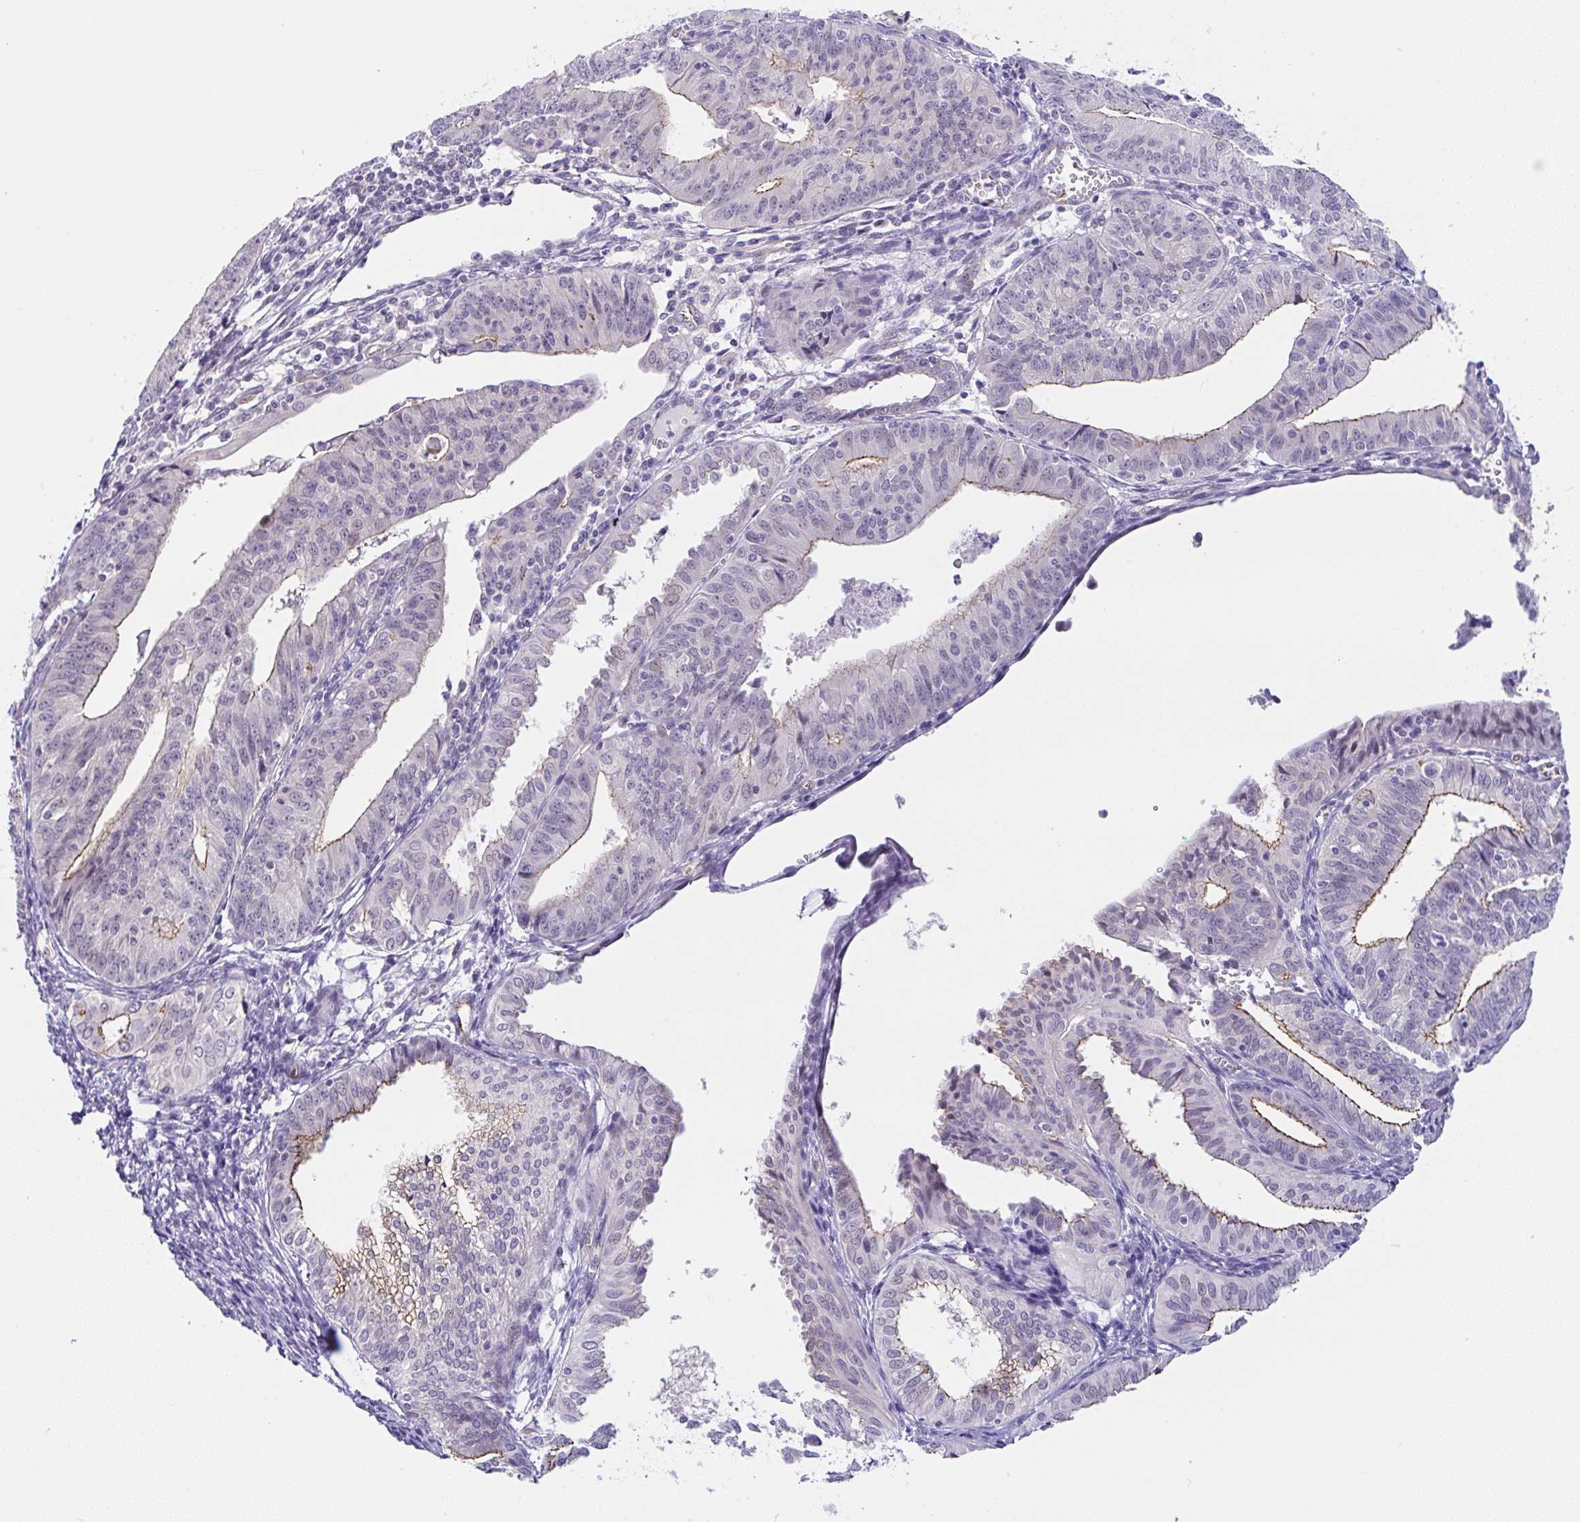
{"staining": {"intensity": "negative", "quantity": "none", "location": "none"}, "tissue": "endometrial cancer", "cell_type": "Tumor cells", "image_type": "cancer", "snomed": [{"axis": "morphology", "description": "Adenocarcinoma, NOS"}, {"axis": "topography", "description": "Endometrium"}], "caption": "Immunohistochemical staining of human endometrial adenocarcinoma shows no significant positivity in tumor cells.", "gene": "CGNL1", "patient": {"sex": "female", "age": 56}}